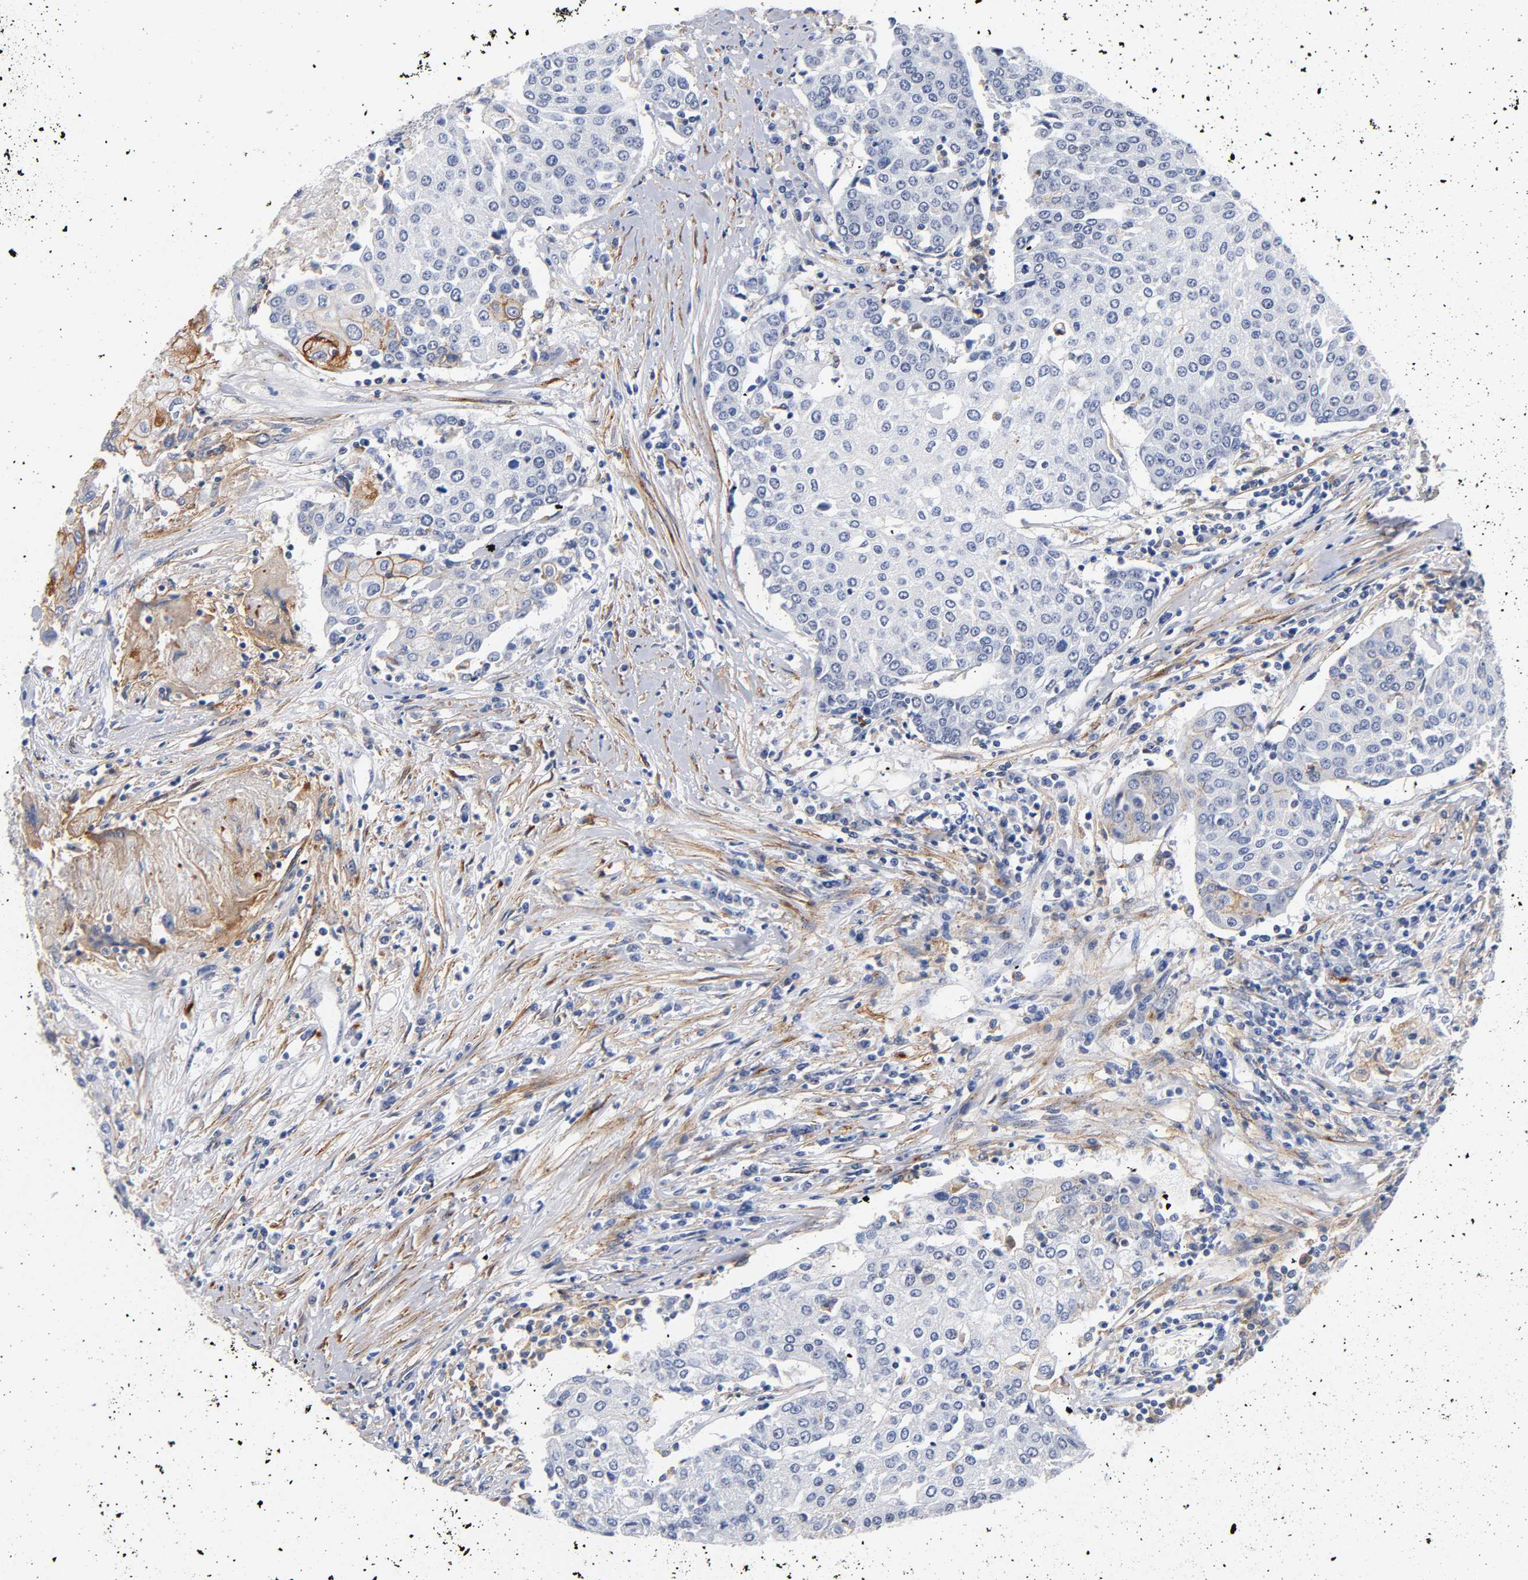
{"staining": {"intensity": "moderate", "quantity": "25%-75%", "location": "cytoplasmic/membranous"}, "tissue": "urothelial cancer", "cell_type": "Tumor cells", "image_type": "cancer", "snomed": [{"axis": "morphology", "description": "Urothelial carcinoma, High grade"}, {"axis": "topography", "description": "Urinary bladder"}], "caption": "The immunohistochemical stain shows moderate cytoplasmic/membranous staining in tumor cells of urothelial carcinoma (high-grade) tissue.", "gene": "LRP1", "patient": {"sex": "female", "age": 85}}